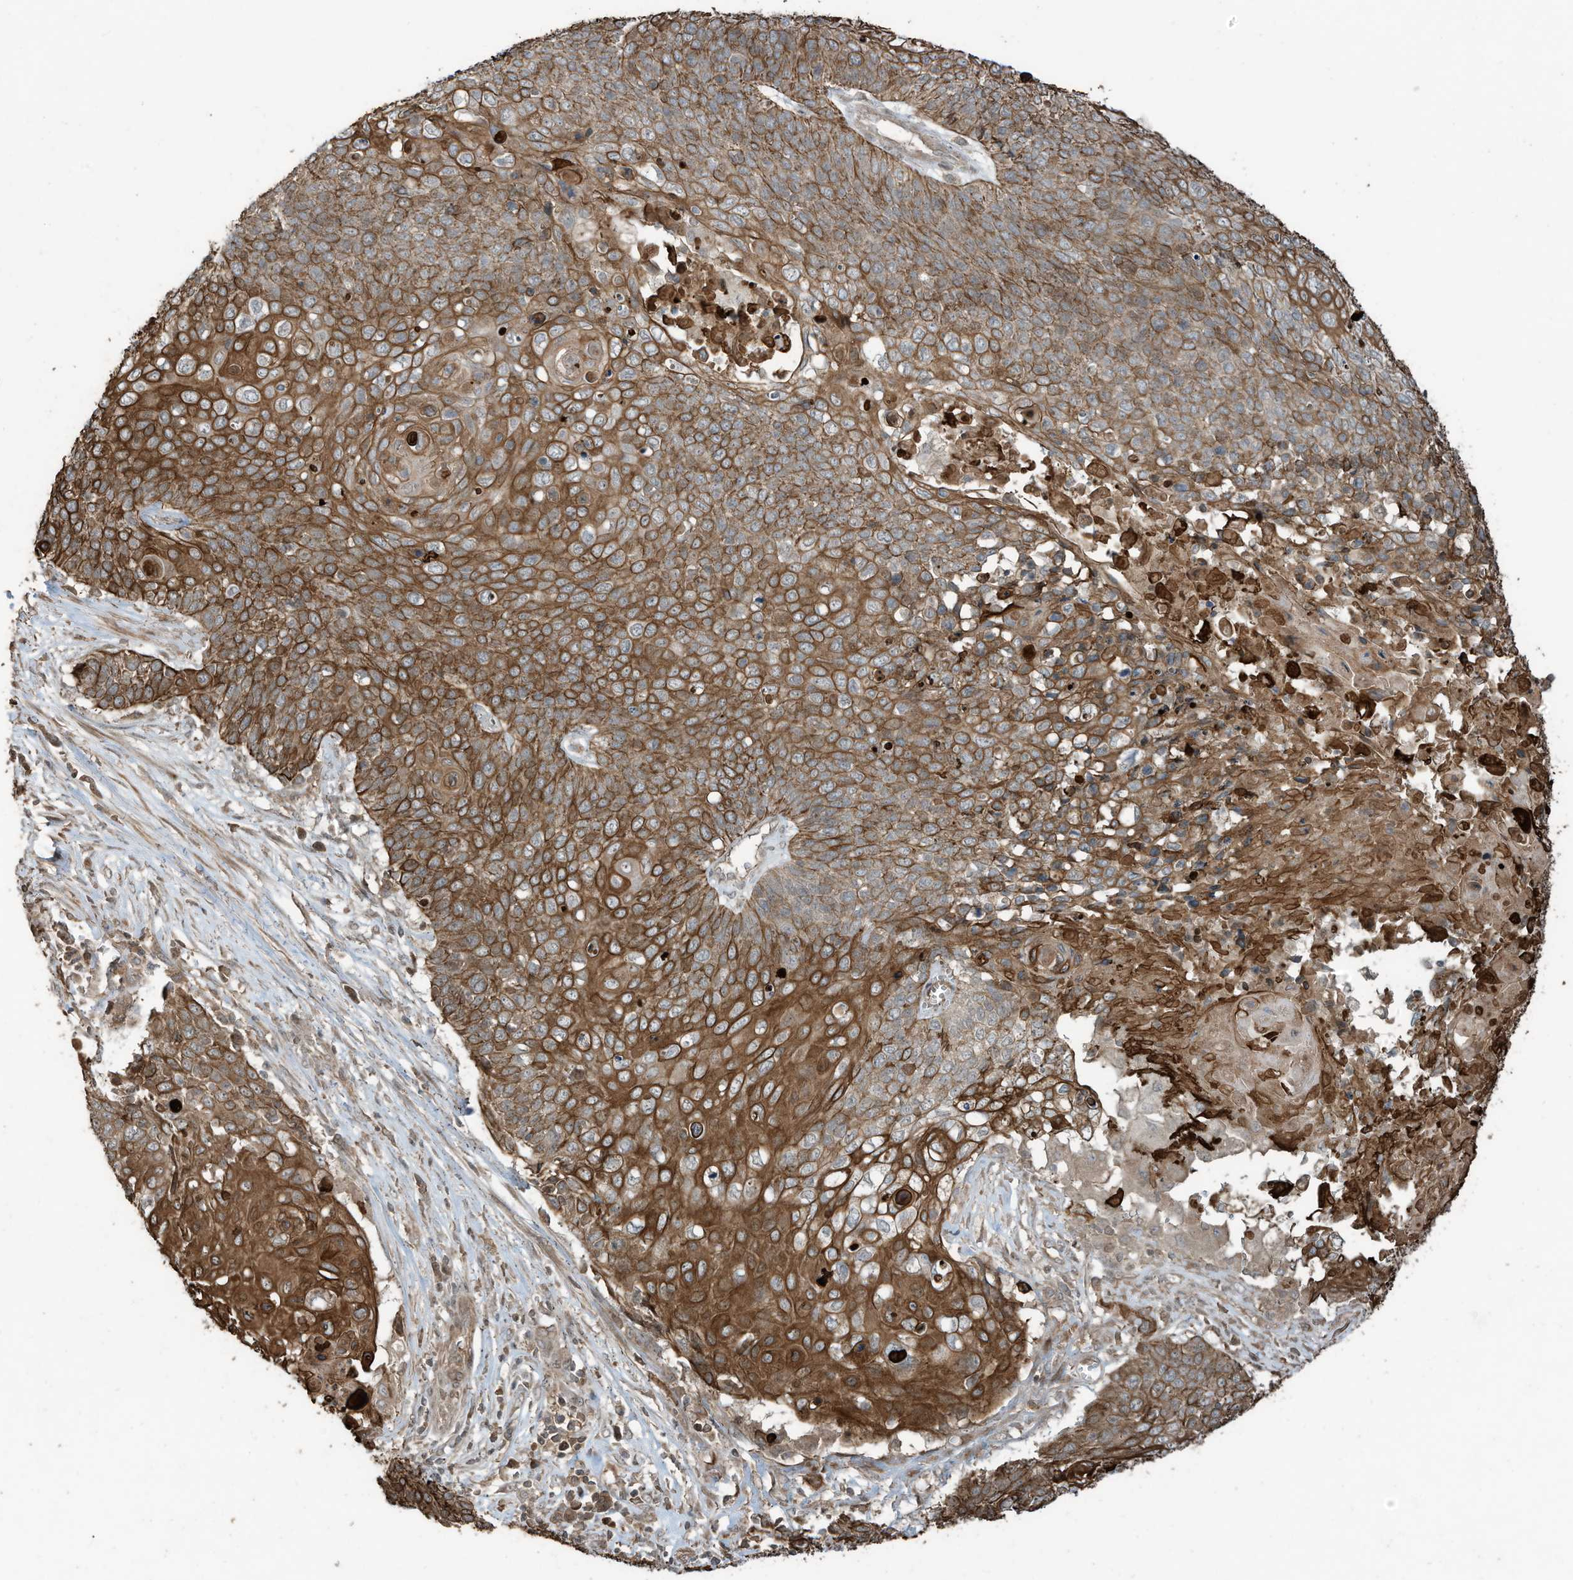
{"staining": {"intensity": "strong", "quantity": ">75%", "location": "cytoplasmic/membranous"}, "tissue": "cervical cancer", "cell_type": "Tumor cells", "image_type": "cancer", "snomed": [{"axis": "morphology", "description": "Squamous cell carcinoma, NOS"}, {"axis": "topography", "description": "Cervix"}], "caption": "Human cervical cancer stained with a protein marker reveals strong staining in tumor cells.", "gene": "ZNF653", "patient": {"sex": "female", "age": 39}}